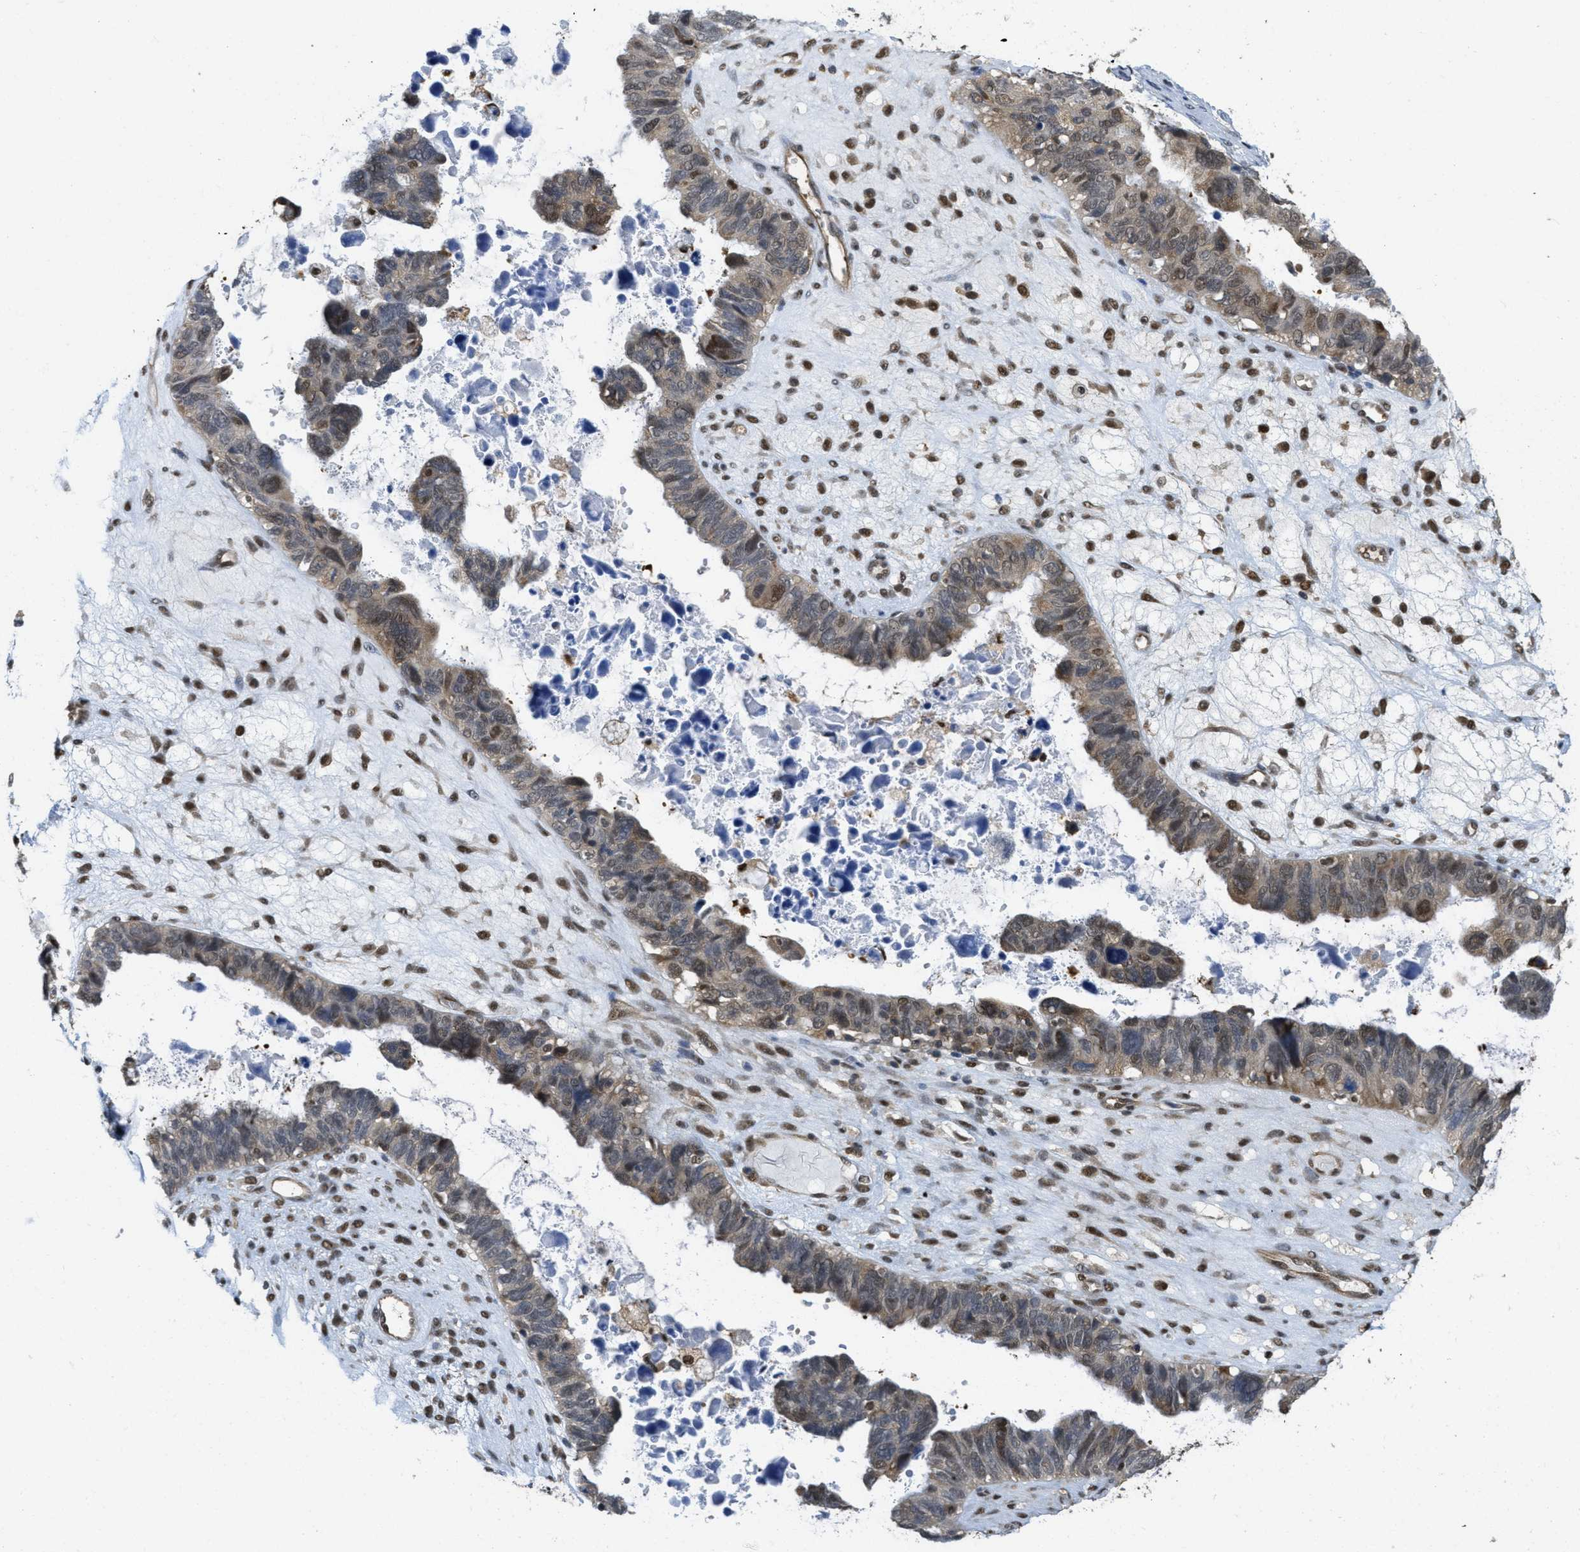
{"staining": {"intensity": "moderate", "quantity": "25%-75%", "location": "nuclear"}, "tissue": "ovarian cancer", "cell_type": "Tumor cells", "image_type": "cancer", "snomed": [{"axis": "morphology", "description": "Cystadenocarcinoma, serous, NOS"}, {"axis": "topography", "description": "Ovary"}], "caption": "Immunohistochemical staining of ovarian cancer (serous cystadenocarcinoma) demonstrates medium levels of moderate nuclear protein positivity in about 25%-75% of tumor cells.", "gene": "PSMC5", "patient": {"sex": "female", "age": 79}}